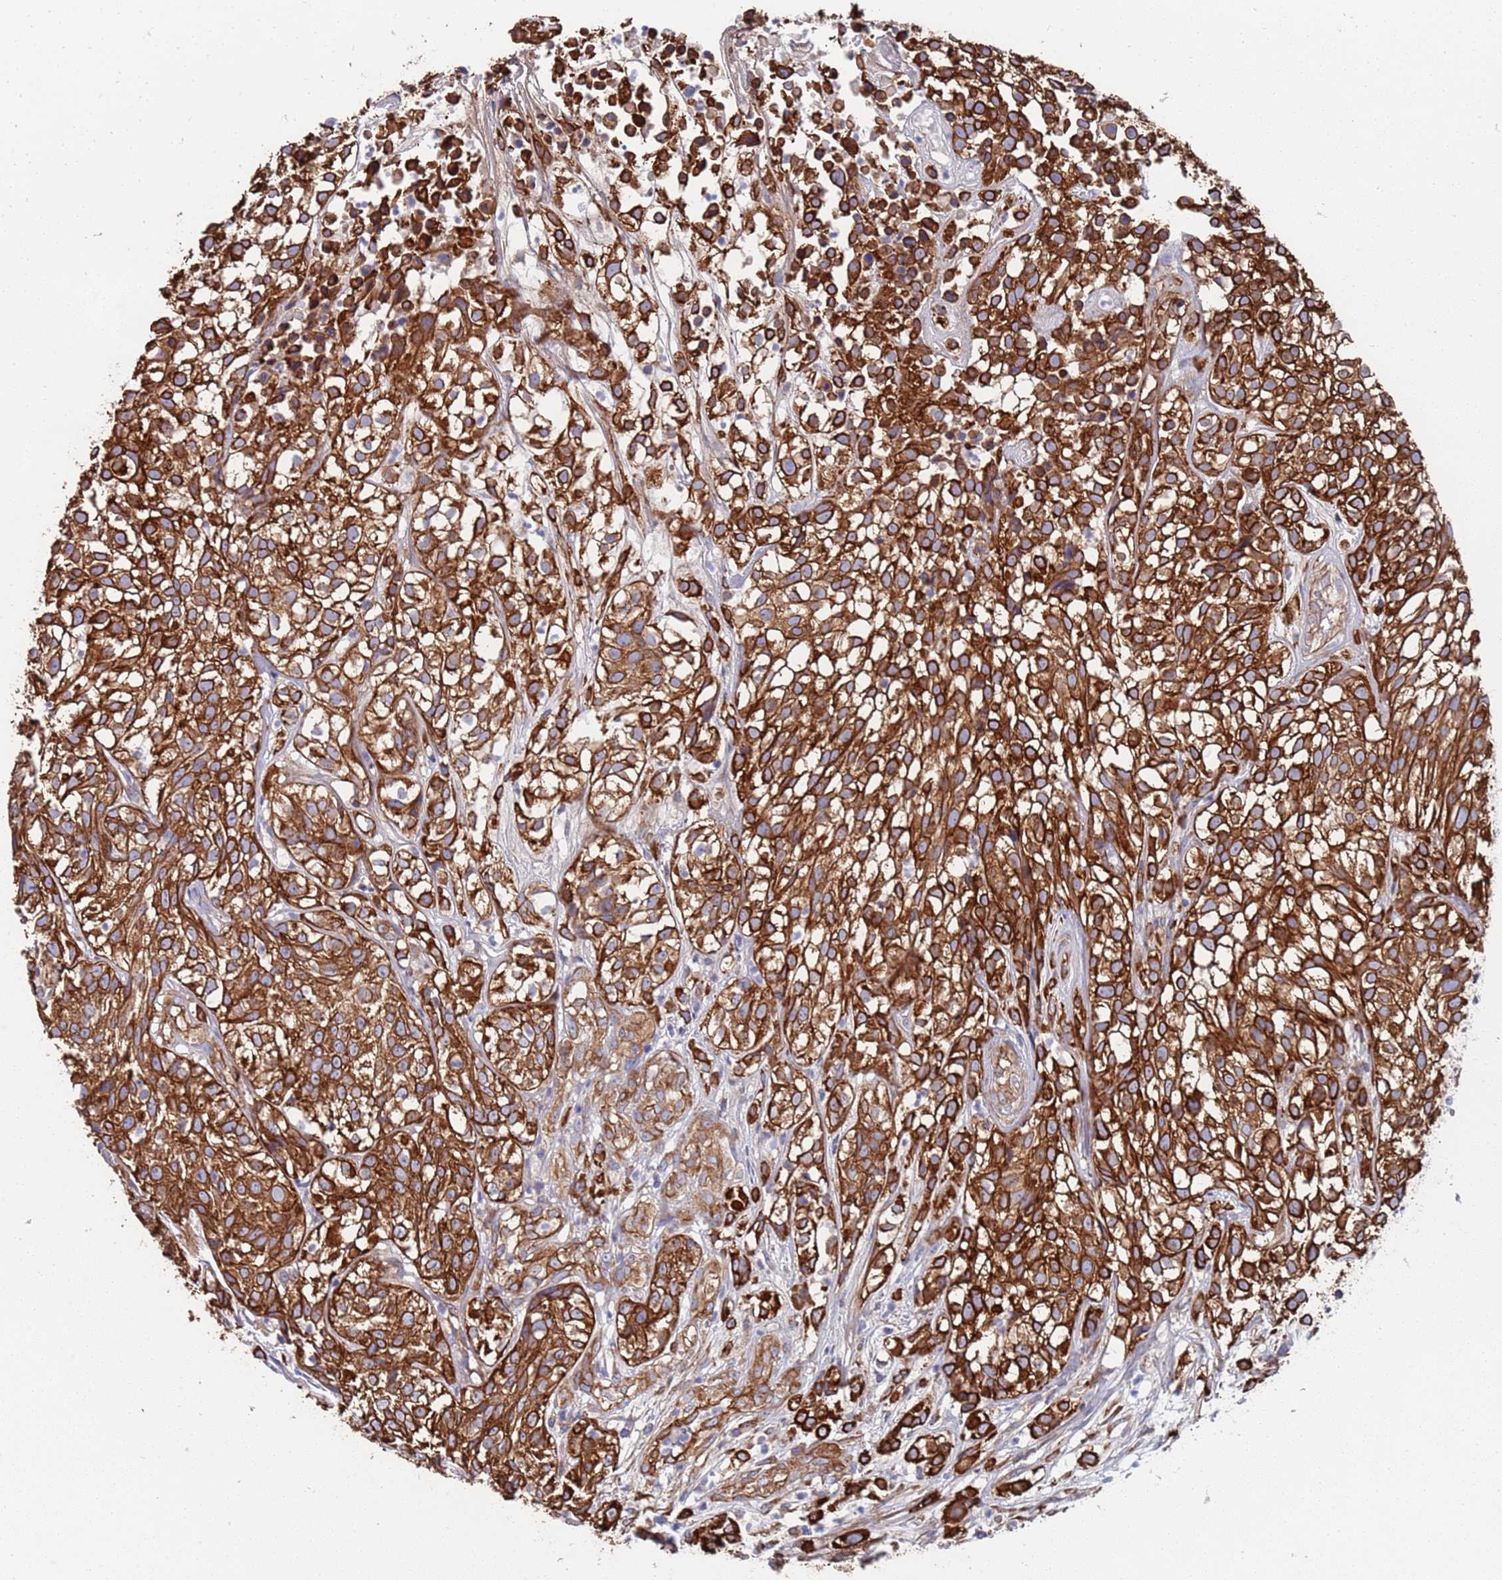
{"staining": {"intensity": "strong", "quantity": ">75%", "location": "cytoplasmic/membranous"}, "tissue": "urothelial cancer", "cell_type": "Tumor cells", "image_type": "cancer", "snomed": [{"axis": "morphology", "description": "Urothelial carcinoma, High grade"}, {"axis": "topography", "description": "Urinary bladder"}], "caption": "The histopathology image reveals staining of high-grade urothelial carcinoma, revealing strong cytoplasmic/membranous protein staining (brown color) within tumor cells. The staining was performed using DAB, with brown indicating positive protein expression. Nuclei are stained blue with hematoxylin.", "gene": "JAKMIP2", "patient": {"sex": "male", "age": 56}}